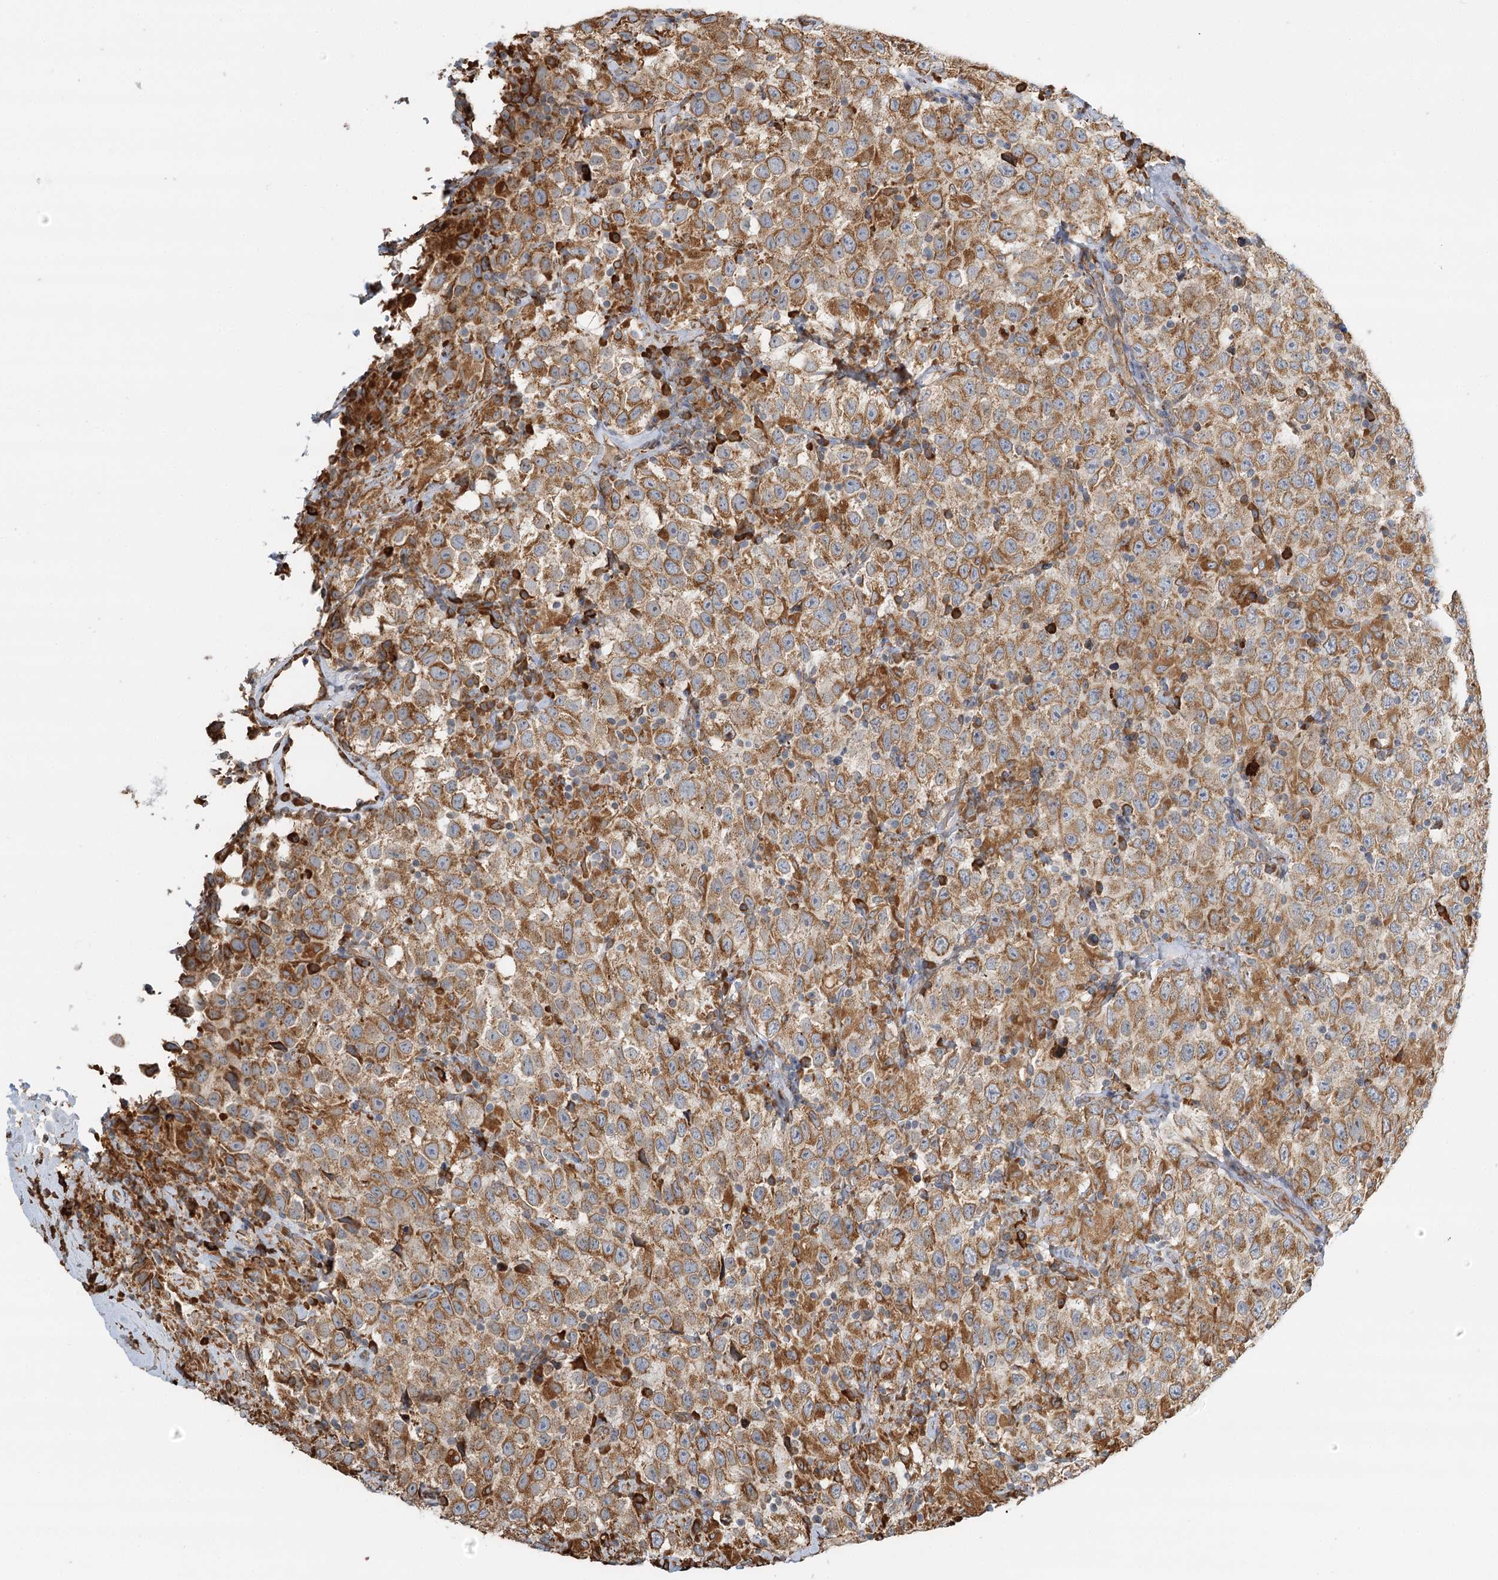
{"staining": {"intensity": "moderate", "quantity": ">75%", "location": "cytoplasmic/membranous"}, "tissue": "testis cancer", "cell_type": "Tumor cells", "image_type": "cancer", "snomed": [{"axis": "morphology", "description": "Seminoma, NOS"}, {"axis": "topography", "description": "Testis"}], "caption": "A brown stain labels moderate cytoplasmic/membranous staining of a protein in human testis seminoma tumor cells.", "gene": "TAS1R1", "patient": {"sex": "male", "age": 41}}